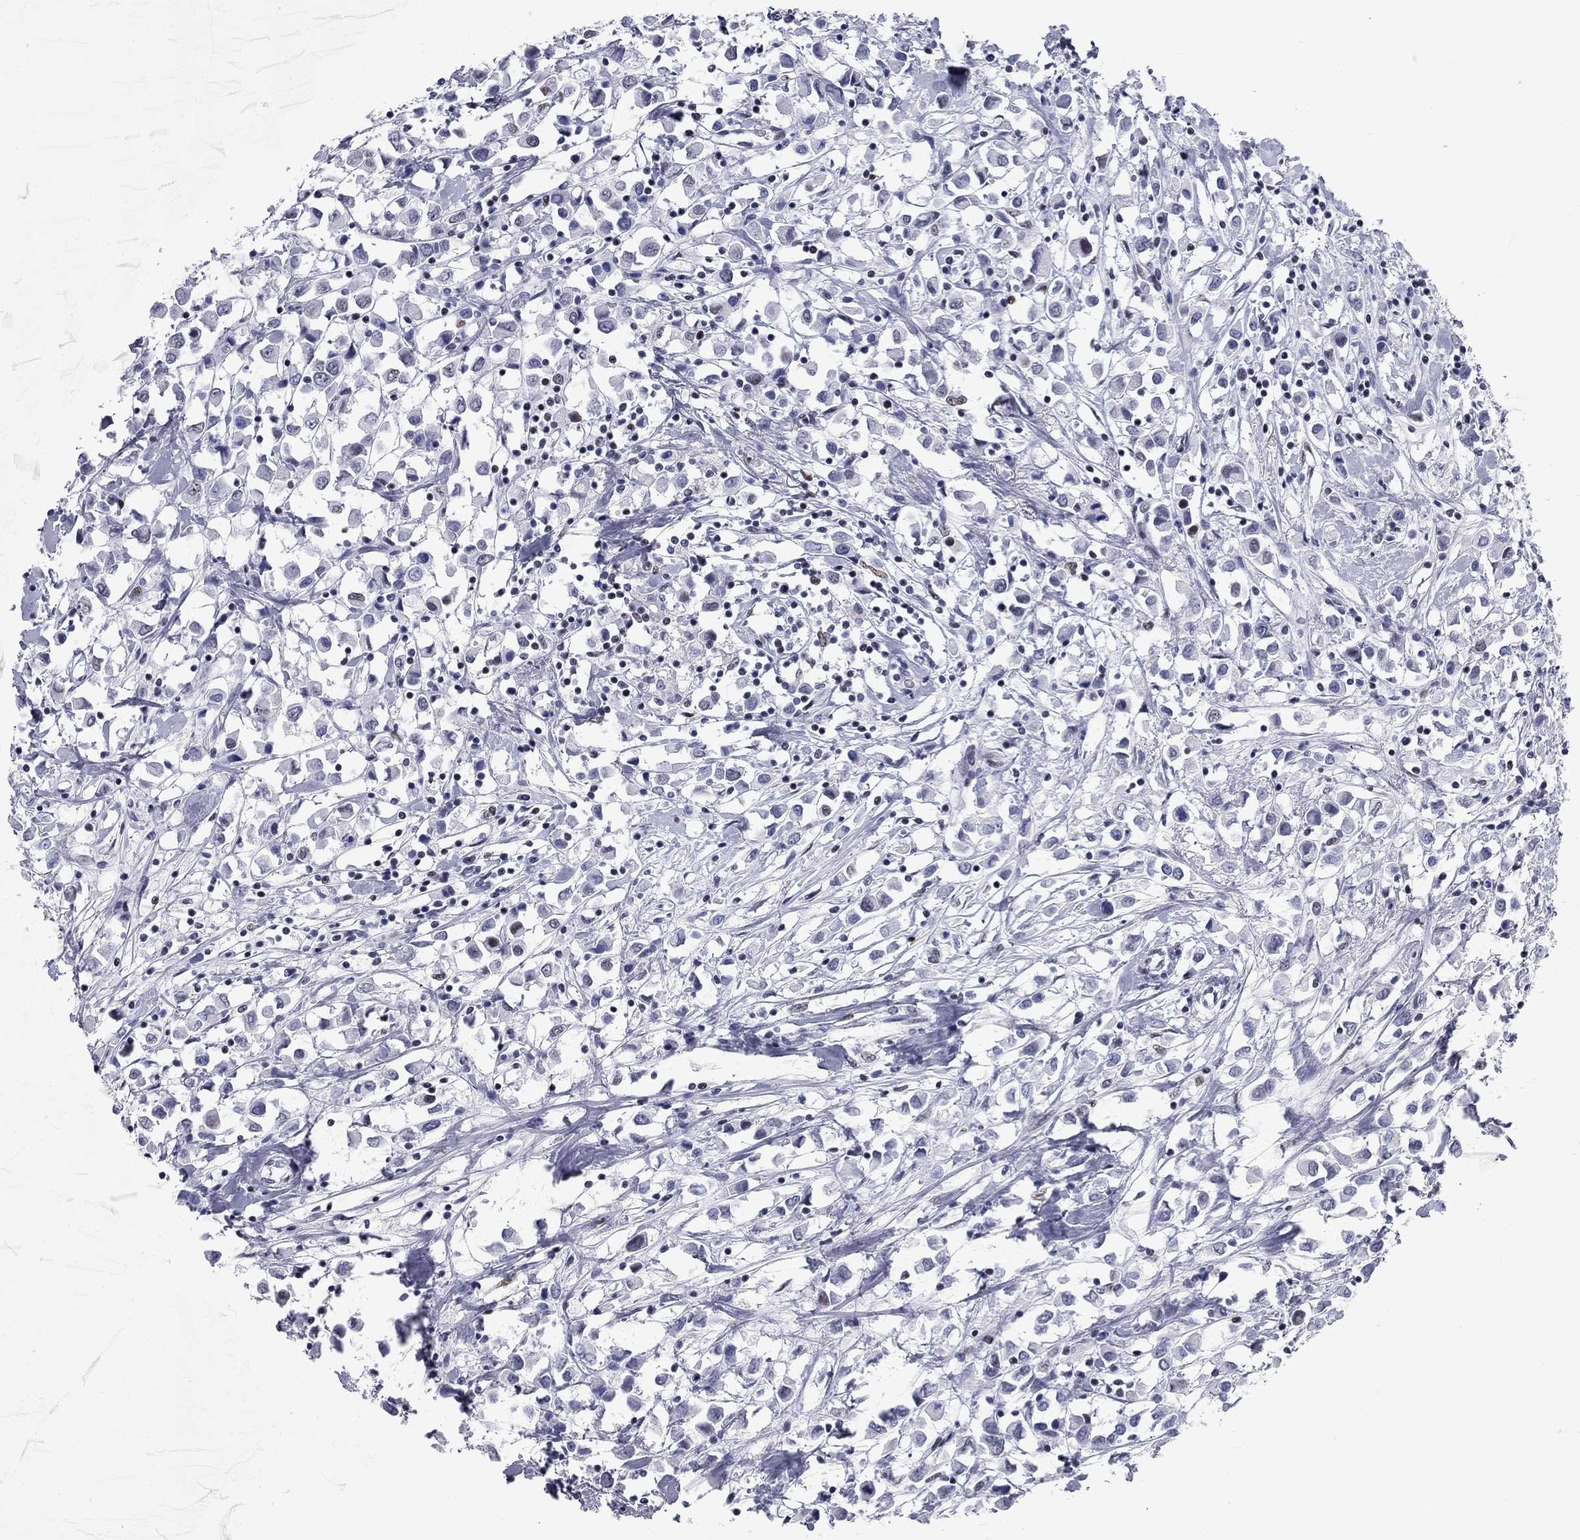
{"staining": {"intensity": "negative", "quantity": "none", "location": "none"}, "tissue": "breast cancer", "cell_type": "Tumor cells", "image_type": "cancer", "snomed": [{"axis": "morphology", "description": "Duct carcinoma"}, {"axis": "topography", "description": "Breast"}], "caption": "The micrograph shows no significant positivity in tumor cells of breast infiltrating ductal carcinoma.", "gene": "ASF1B", "patient": {"sex": "female", "age": 61}}